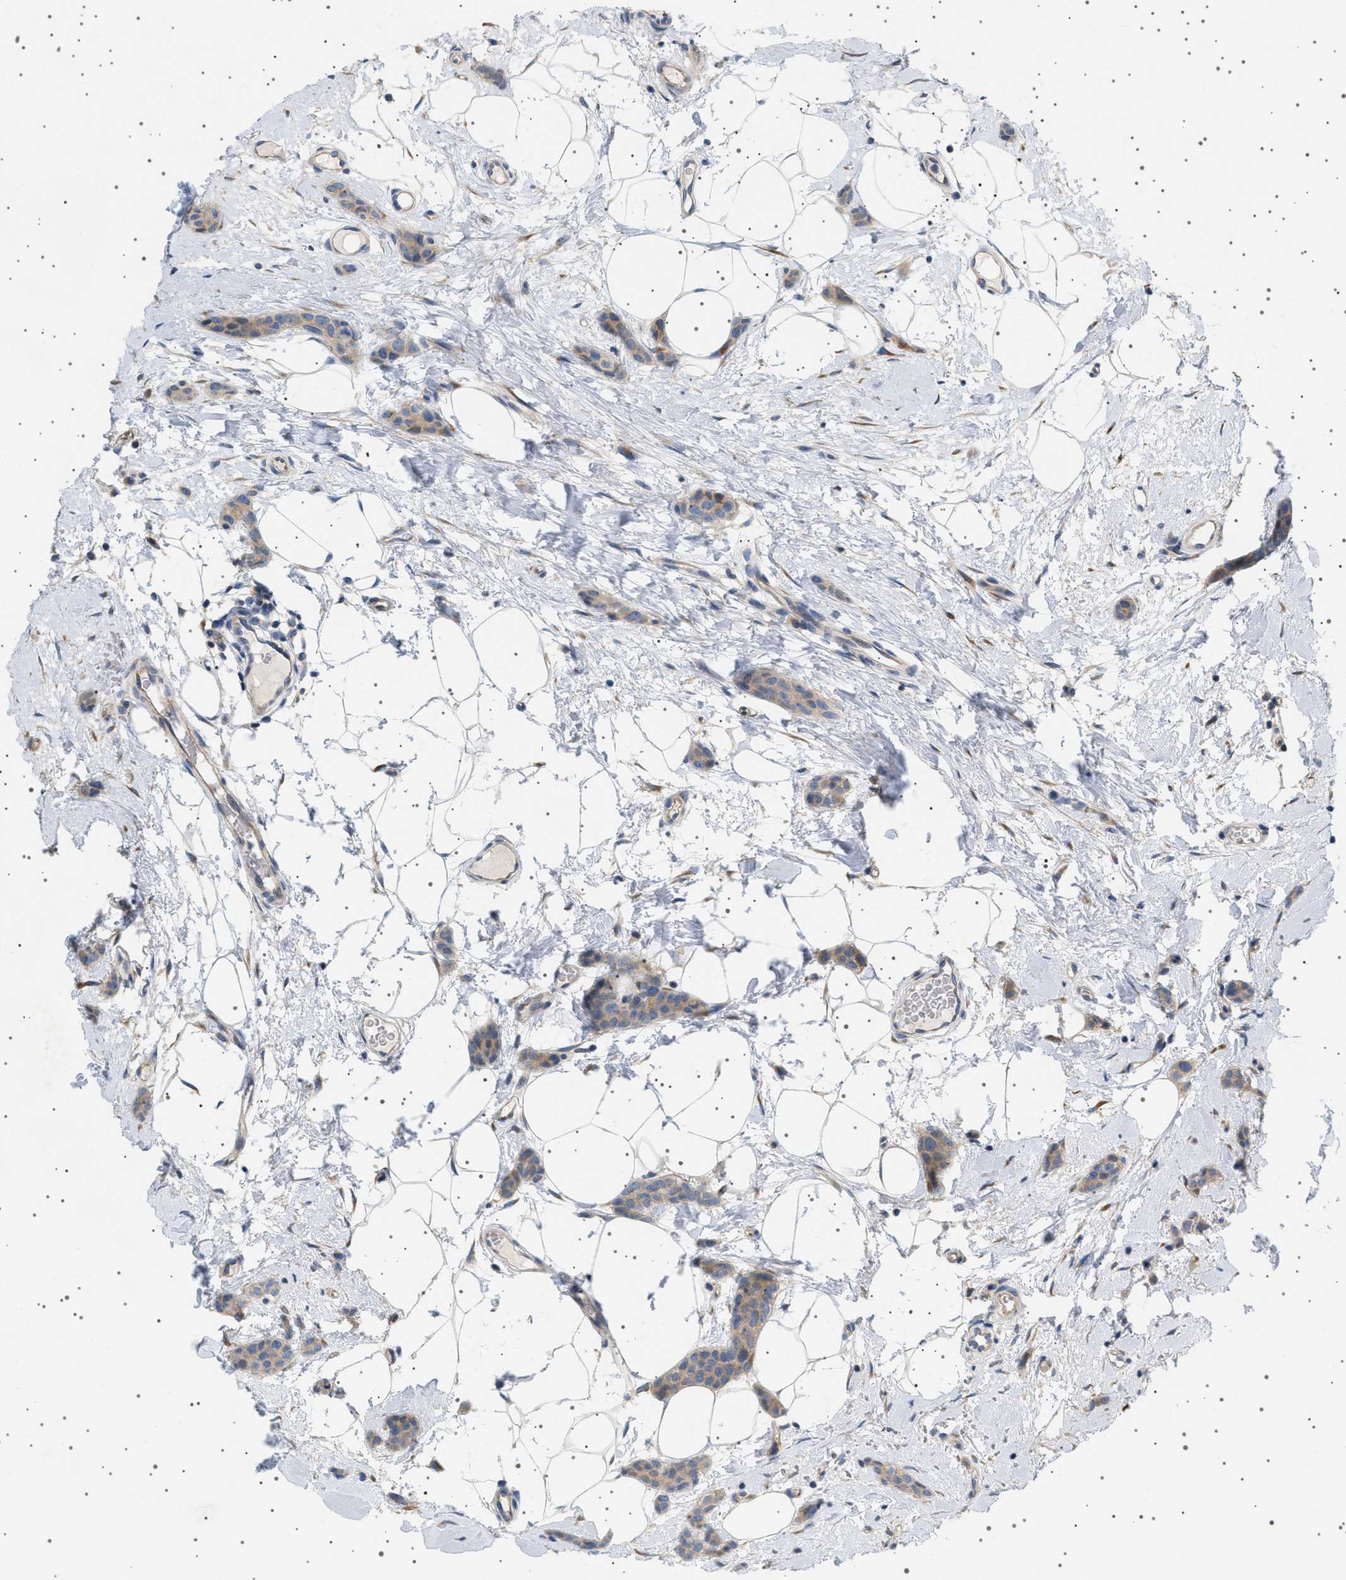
{"staining": {"intensity": "weak", "quantity": "25%-75%", "location": "cytoplasmic/membranous"}, "tissue": "breast cancer", "cell_type": "Tumor cells", "image_type": "cancer", "snomed": [{"axis": "morphology", "description": "Lobular carcinoma"}, {"axis": "topography", "description": "Skin"}, {"axis": "topography", "description": "Breast"}], "caption": "Immunohistochemistry (IHC) of human lobular carcinoma (breast) shows low levels of weak cytoplasmic/membranous expression in about 25%-75% of tumor cells.", "gene": "ADCY10", "patient": {"sex": "female", "age": 46}}